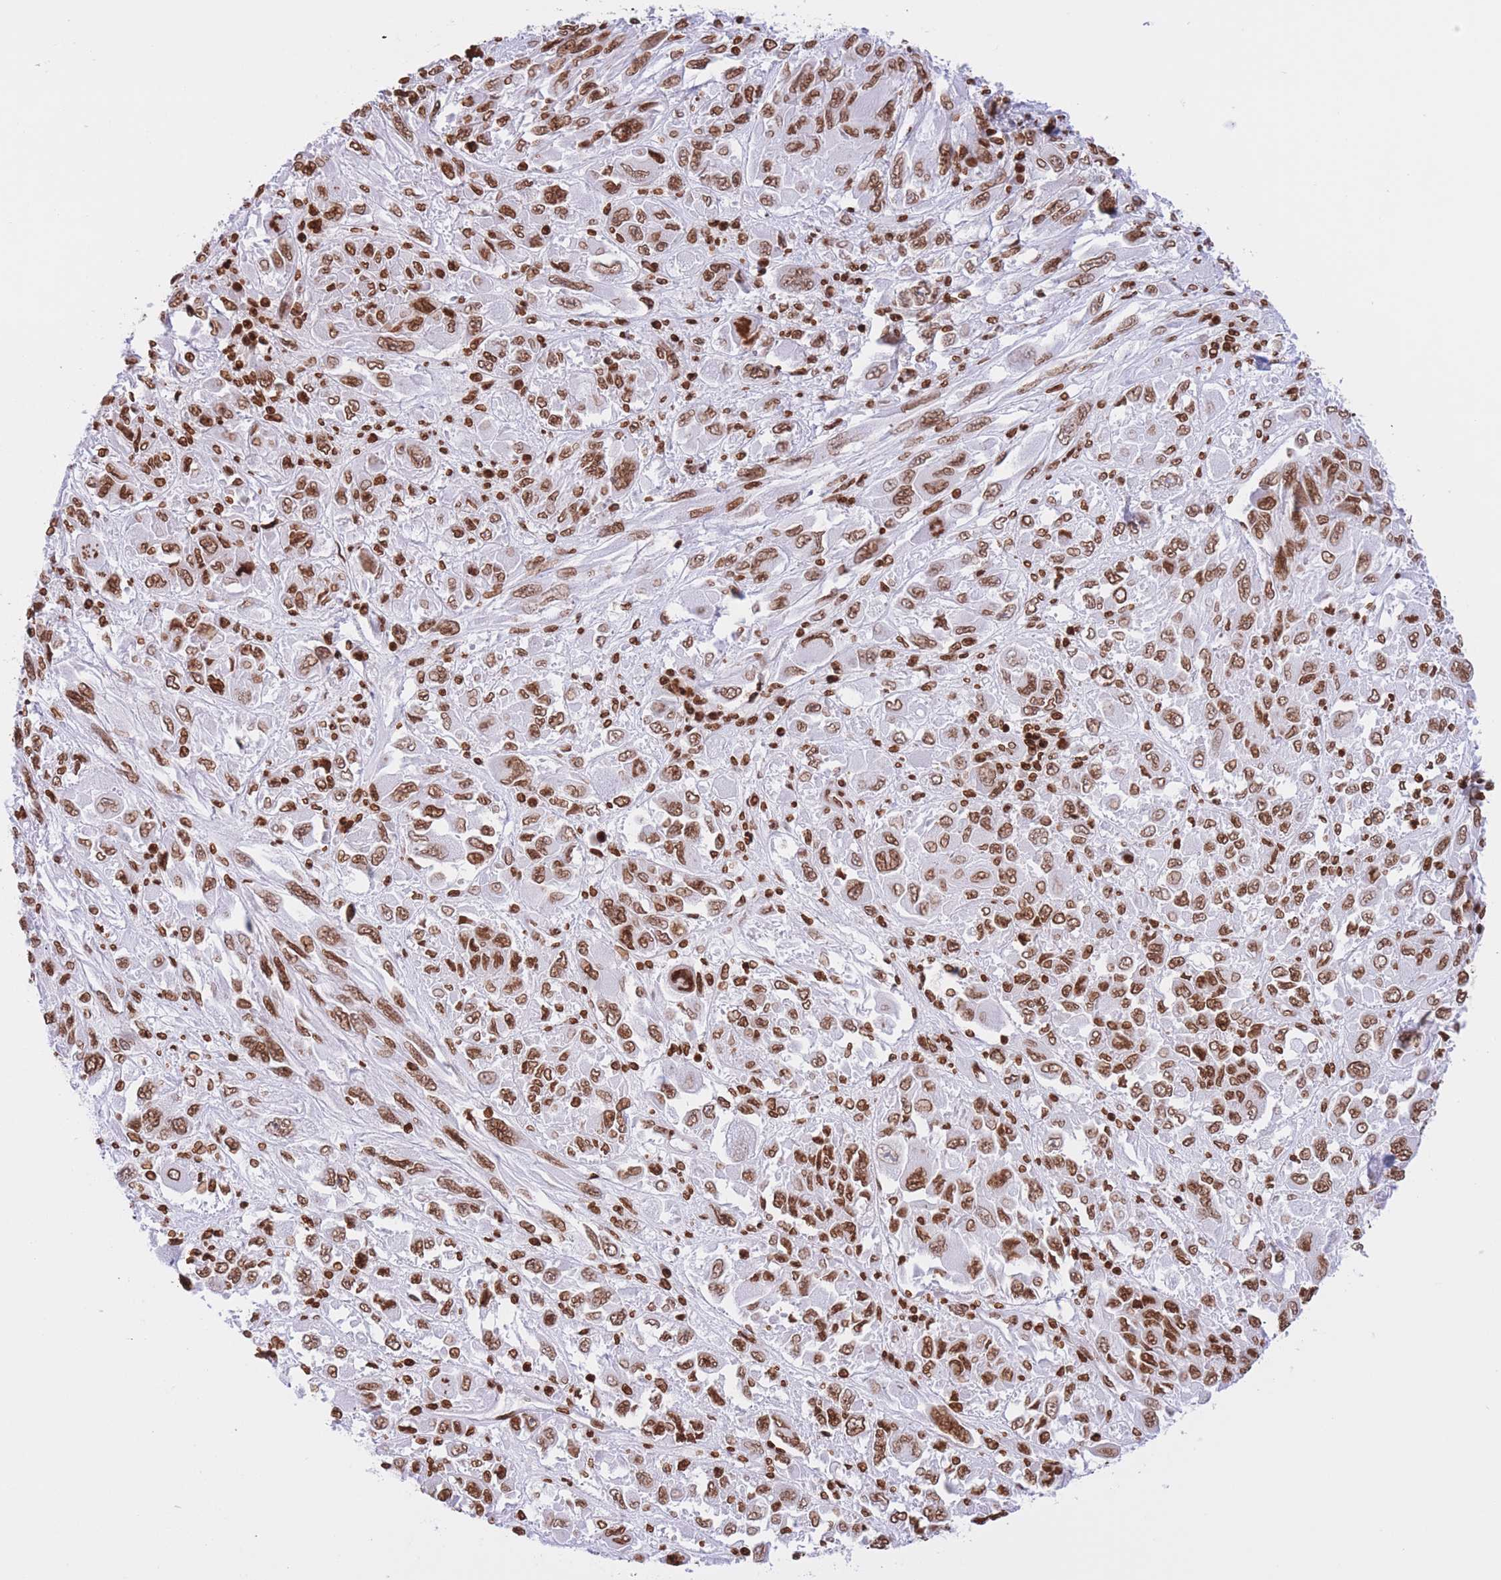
{"staining": {"intensity": "strong", "quantity": ">75%", "location": "nuclear"}, "tissue": "melanoma", "cell_type": "Tumor cells", "image_type": "cancer", "snomed": [{"axis": "morphology", "description": "Malignant melanoma, NOS"}, {"axis": "topography", "description": "Skin"}], "caption": "A brown stain highlights strong nuclear expression of a protein in malignant melanoma tumor cells.", "gene": "H2BC11", "patient": {"sex": "female", "age": 91}}